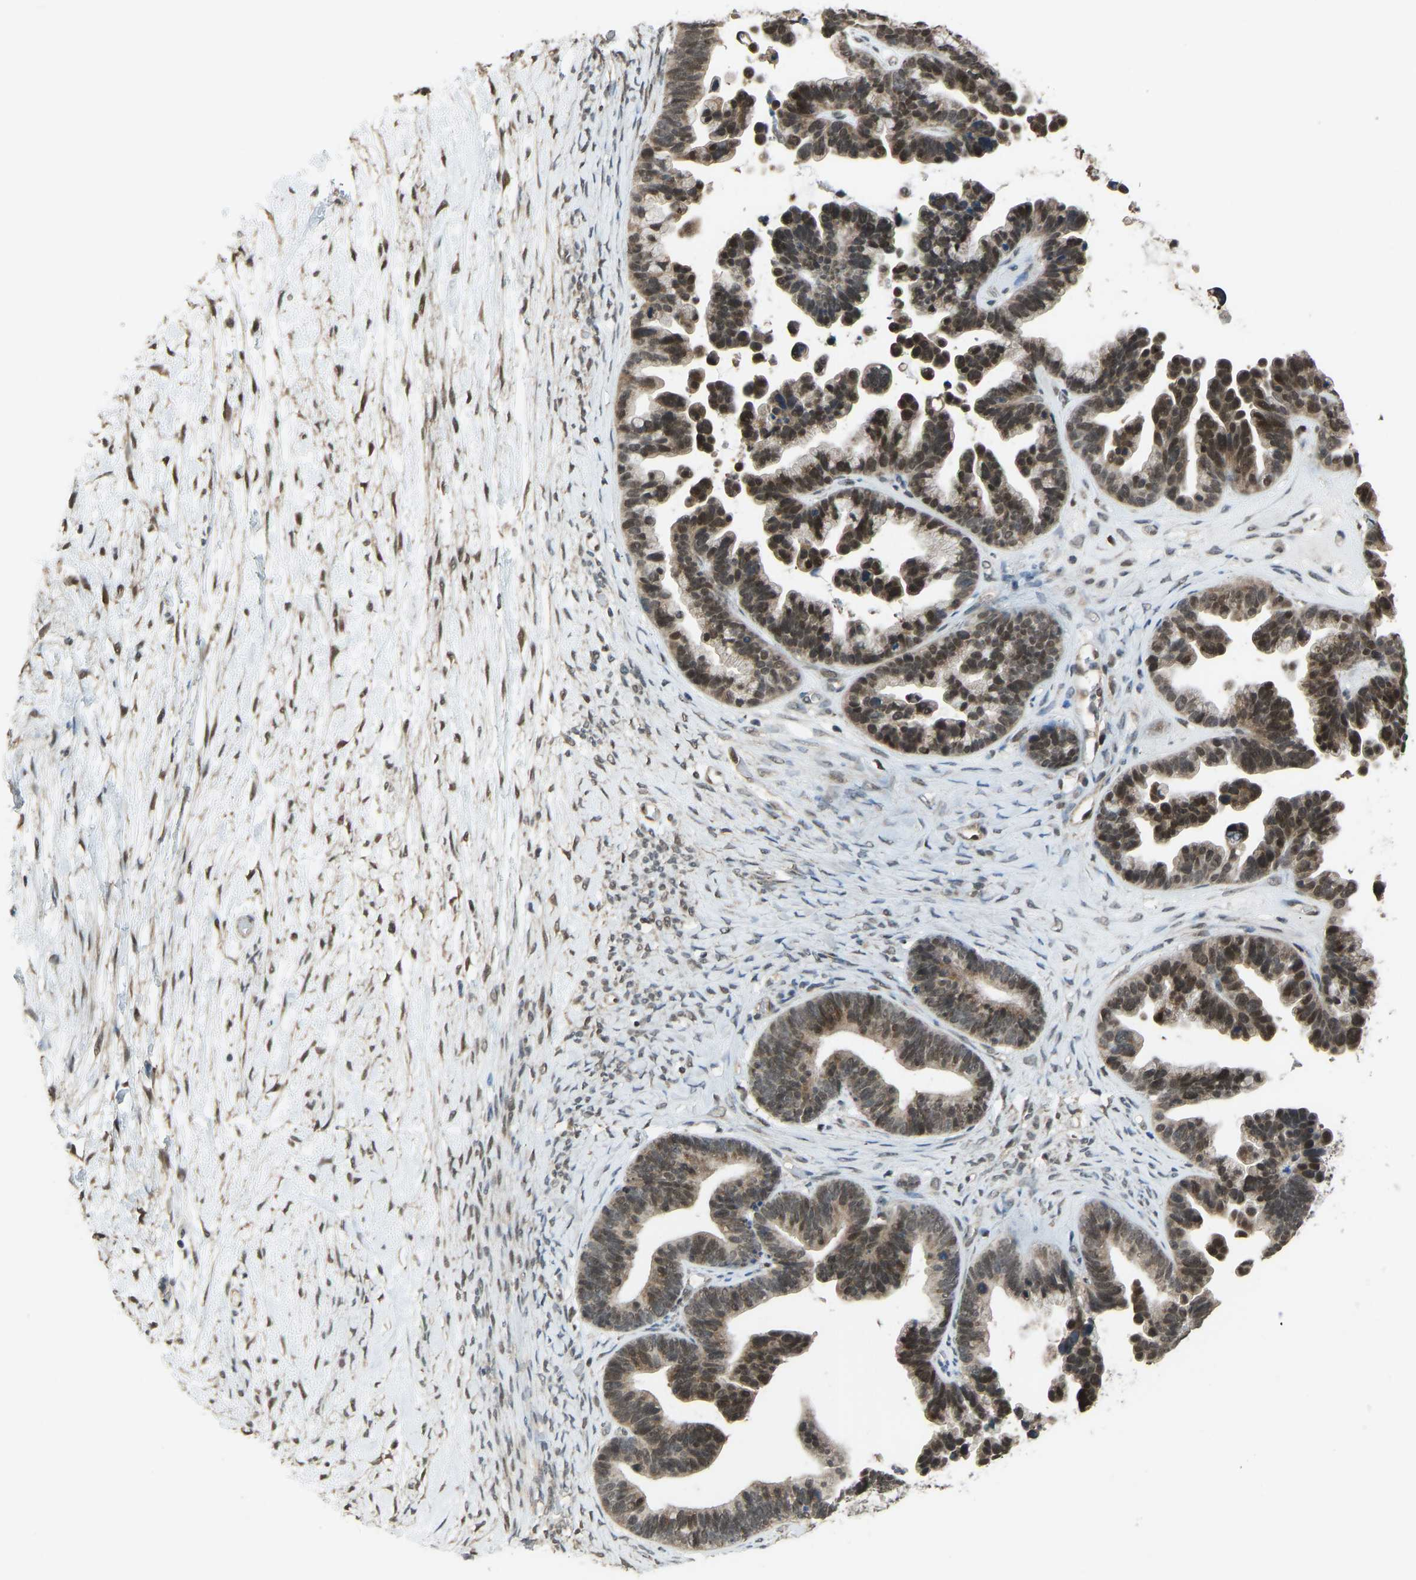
{"staining": {"intensity": "moderate", "quantity": ">75%", "location": "nuclear"}, "tissue": "ovarian cancer", "cell_type": "Tumor cells", "image_type": "cancer", "snomed": [{"axis": "morphology", "description": "Cystadenocarcinoma, serous, NOS"}, {"axis": "topography", "description": "Ovary"}], "caption": "Immunohistochemistry of ovarian cancer (serous cystadenocarcinoma) reveals medium levels of moderate nuclear expression in about >75% of tumor cells.", "gene": "KPNA6", "patient": {"sex": "female", "age": 56}}